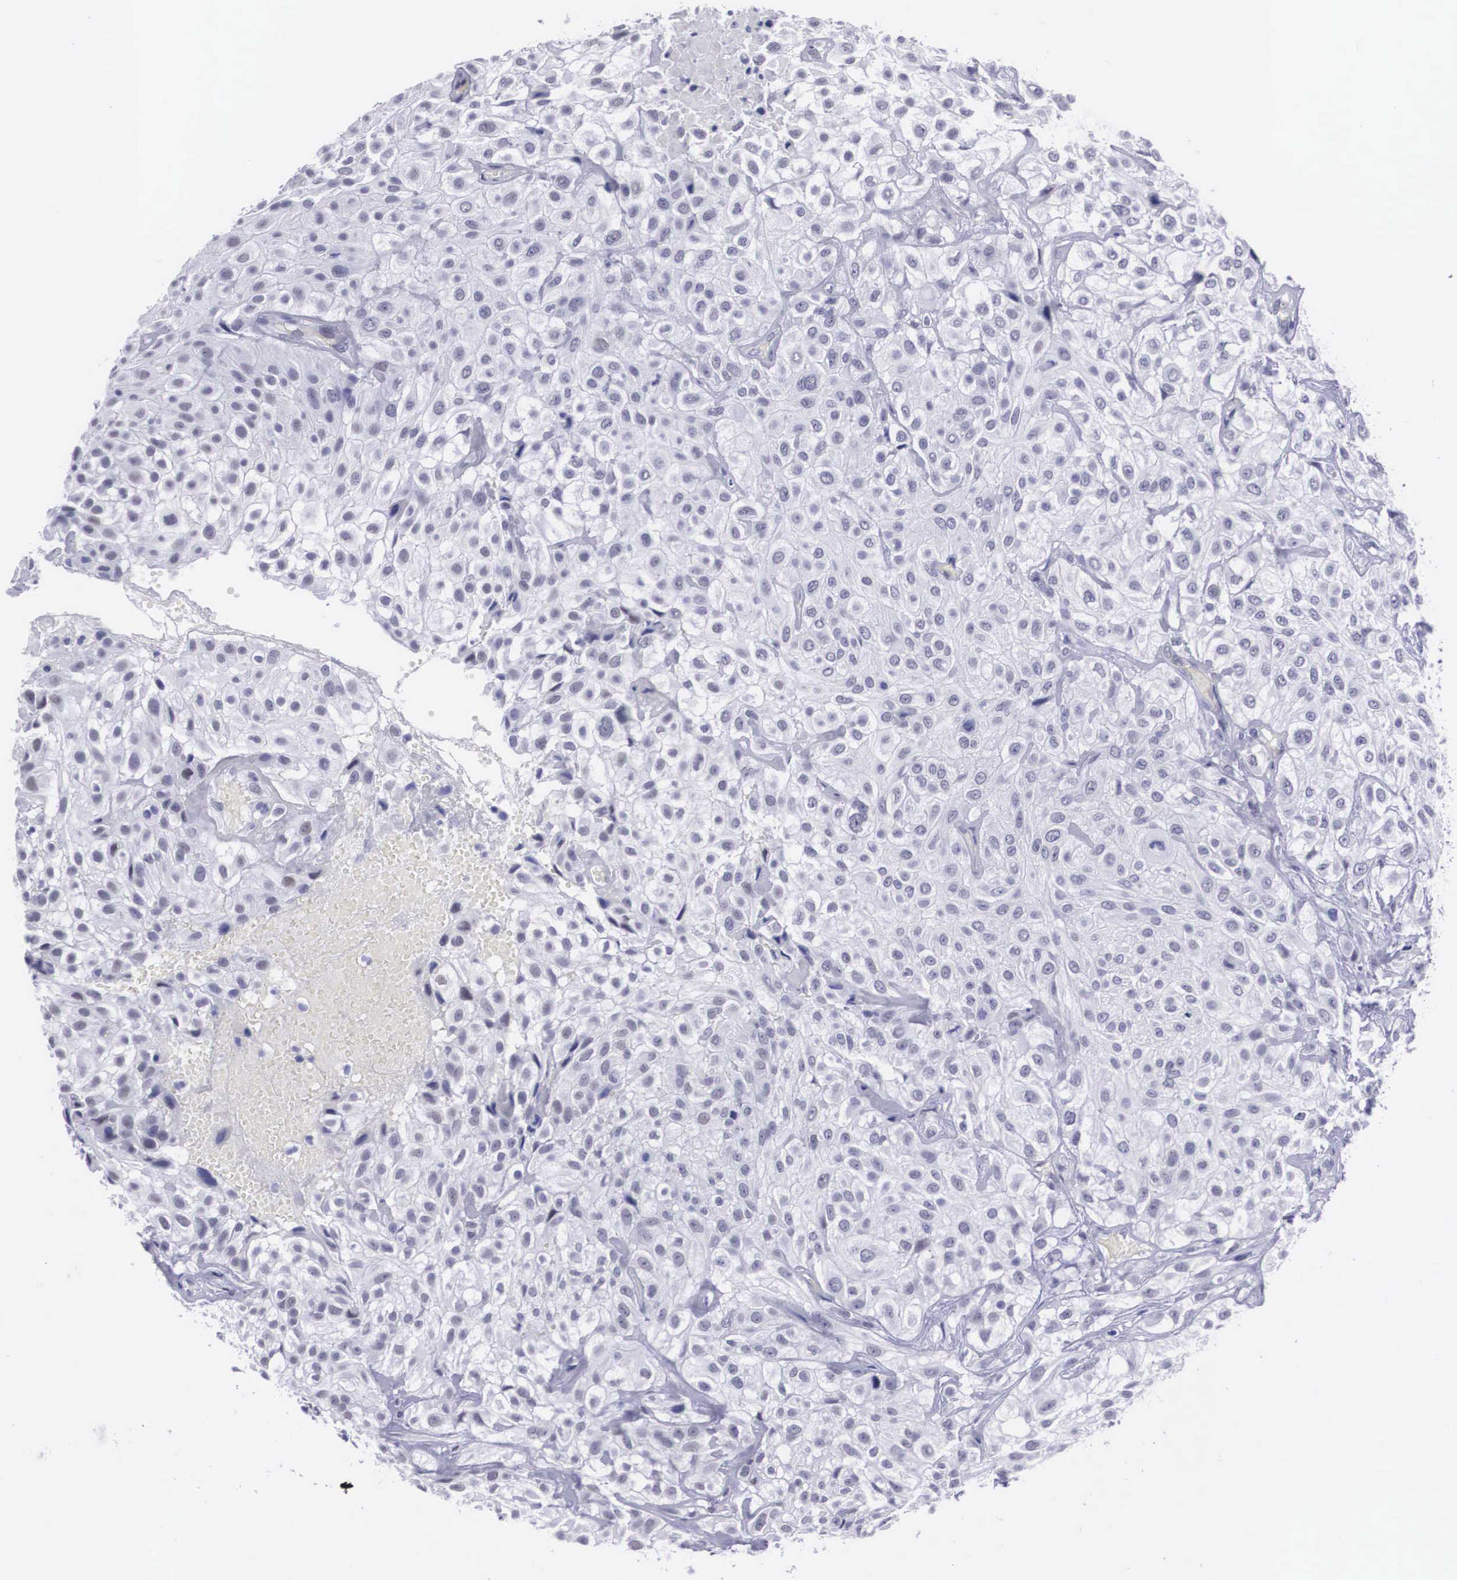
{"staining": {"intensity": "negative", "quantity": "none", "location": "none"}, "tissue": "urothelial cancer", "cell_type": "Tumor cells", "image_type": "cancer", "snomed": [{"axis": "morphology", "description": "Urothelial carcinoma, High grade"}, {"axis": "topography", "description": "Urinary bladder"}], "caption": "This is an IHC photomicrograph of urothelial cancer. There is no staining in tumor cells.", "gene": "C22orf31", "patient": {"sex": "male", "age": 56}}